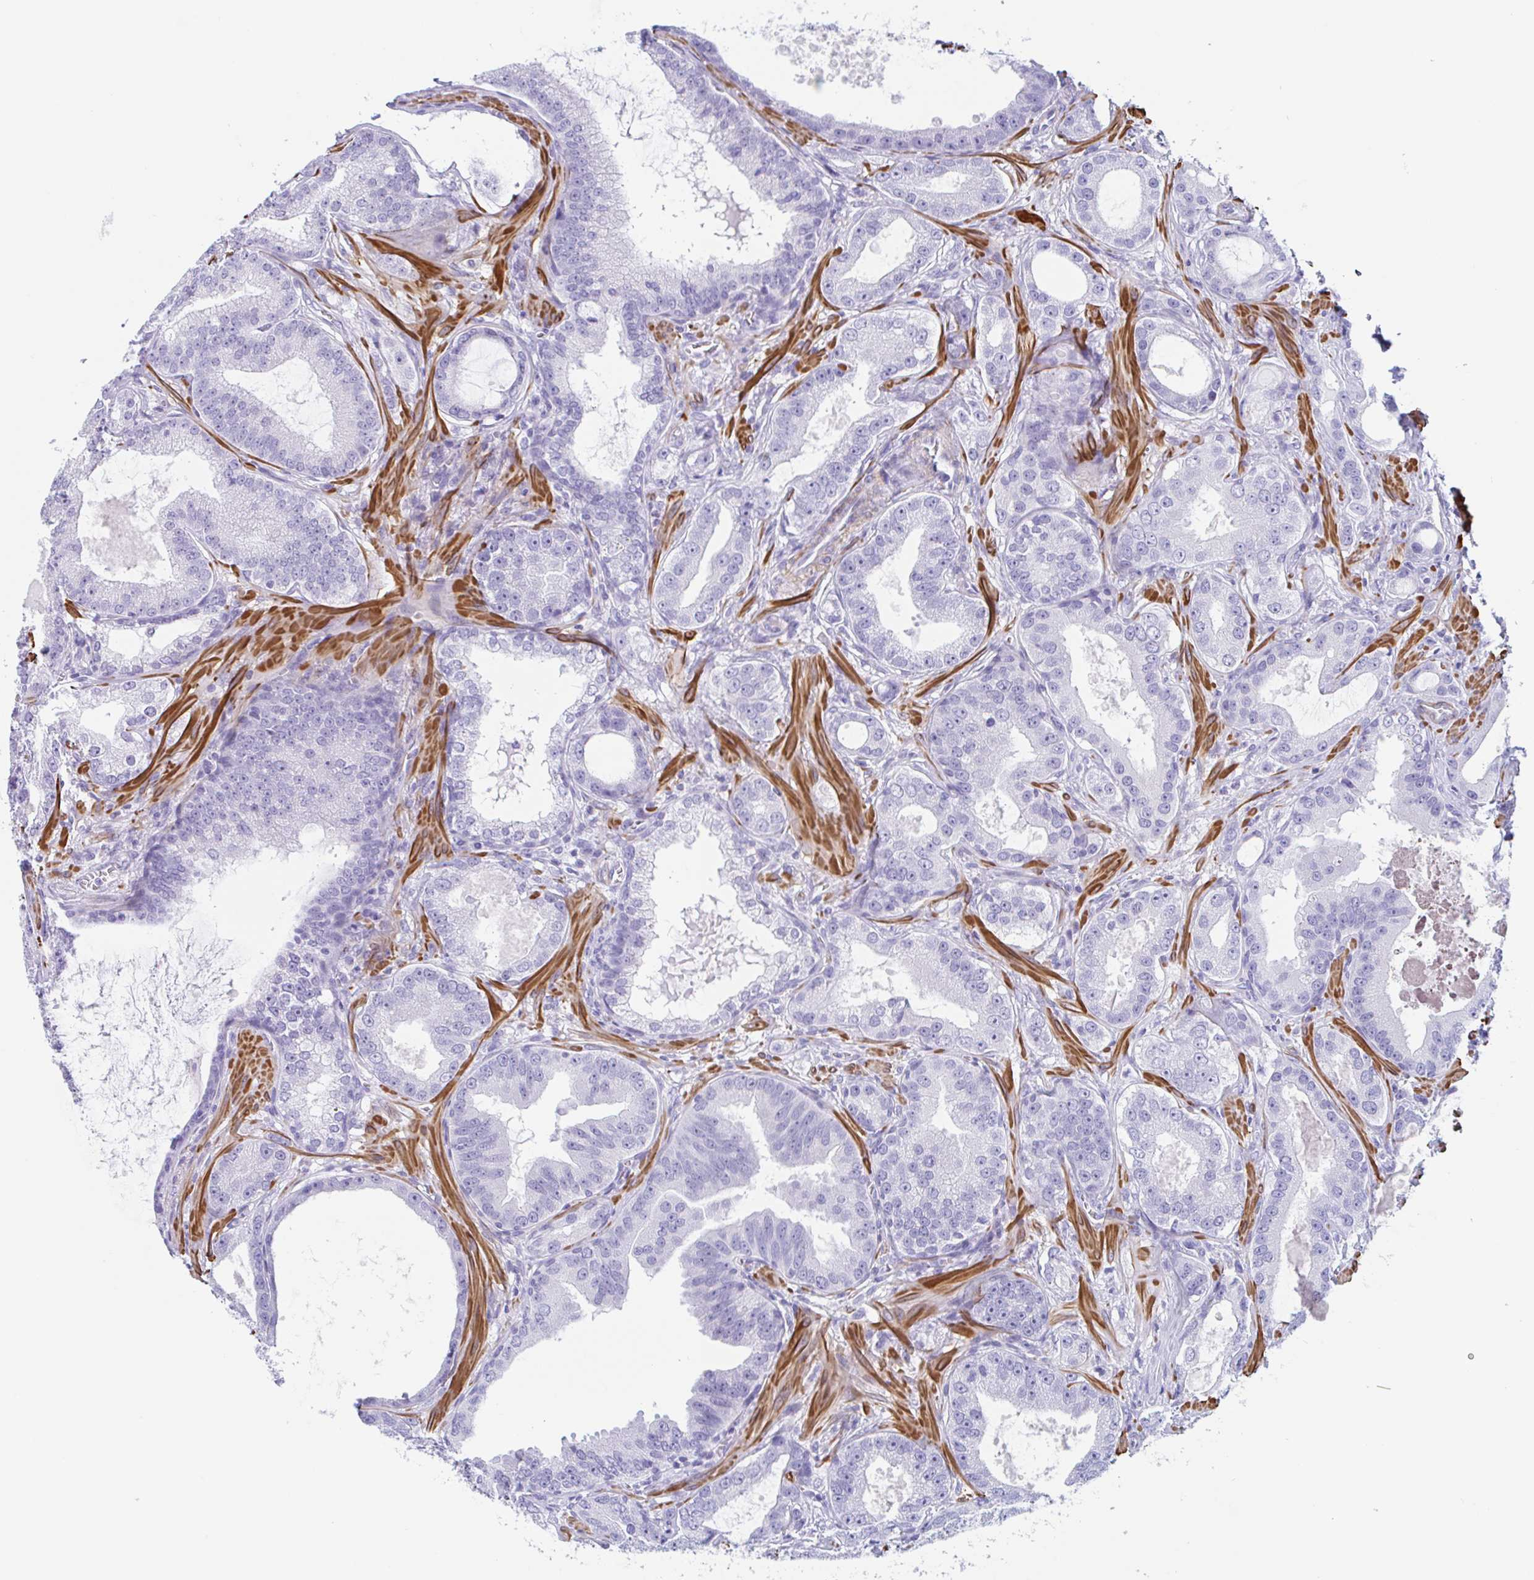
{"staining": {"intensity": "negative", "quantity": "none", "location": "none"}, "tissue": "prostate cancer", "cell_type": "Tumor cells", "image_type": "cancer", "snomed": [{"axis": "morphology", "description": "Adenocarcinoma, High grade"}, {"axis": "topography", "description": "Prostate"}], "caption": "The immunohistochemistry photomicrograph has no significant expression in tumor cells of prostate cancer (high-grade adenocarcinoma) tissue.", "gene": "TAS2R41", "patient": {"sex": "male", "age": 65}}